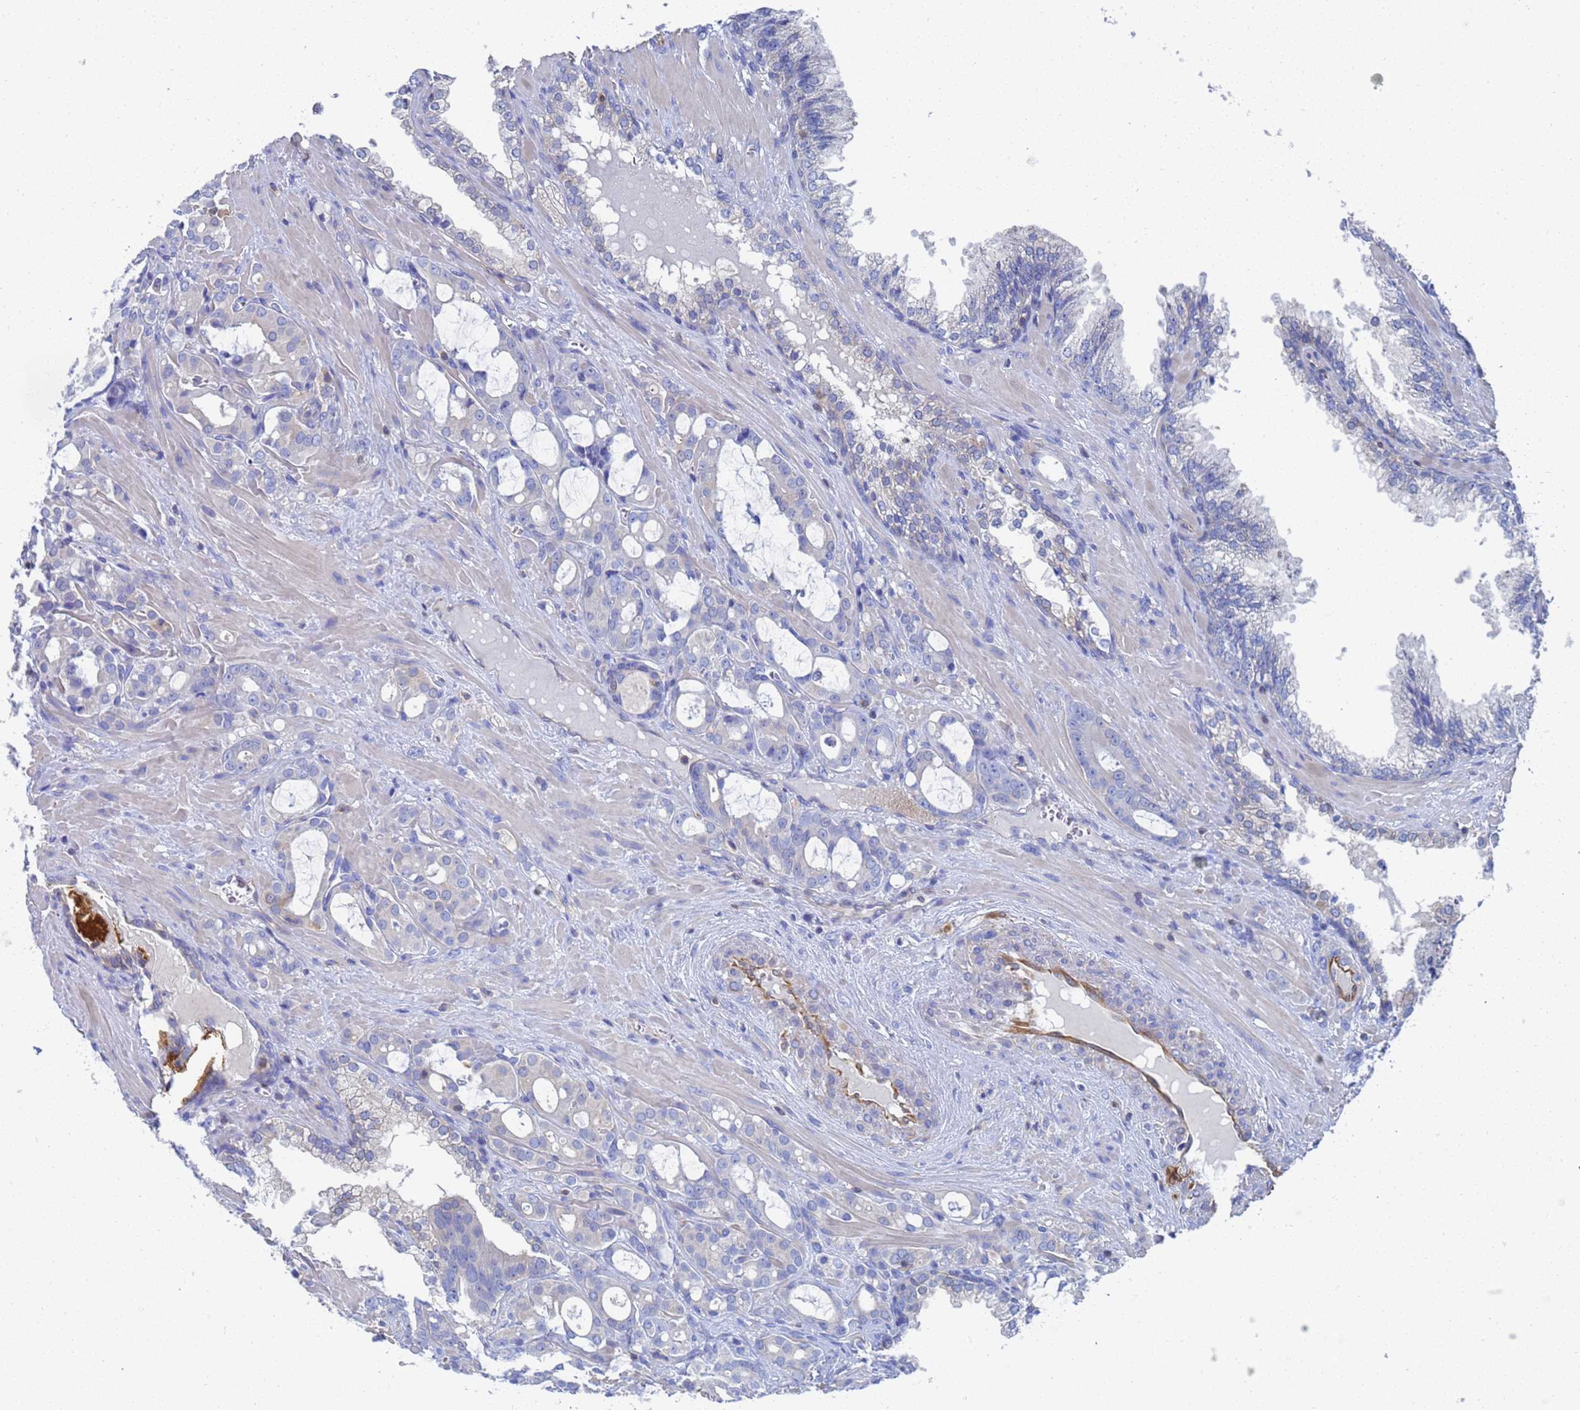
{"staining": {"intensity": "negative", "quantity": "none", "location": "none"}, "tissue": "prostate cancer", "cell_type": "Tumor cells", "image_type": "cancer", "snomed": [{"axis": "morphology", "description": "Adenocarcinoma, High grade"}, {"axis": "topography", "description": "Prostate"}], "caption": "There is no significant positivity in tumor cells of prostate high-grade adenocarcinoma.", "gene": "GCHFR", "patient": {"sex": "male", "age": 72}}